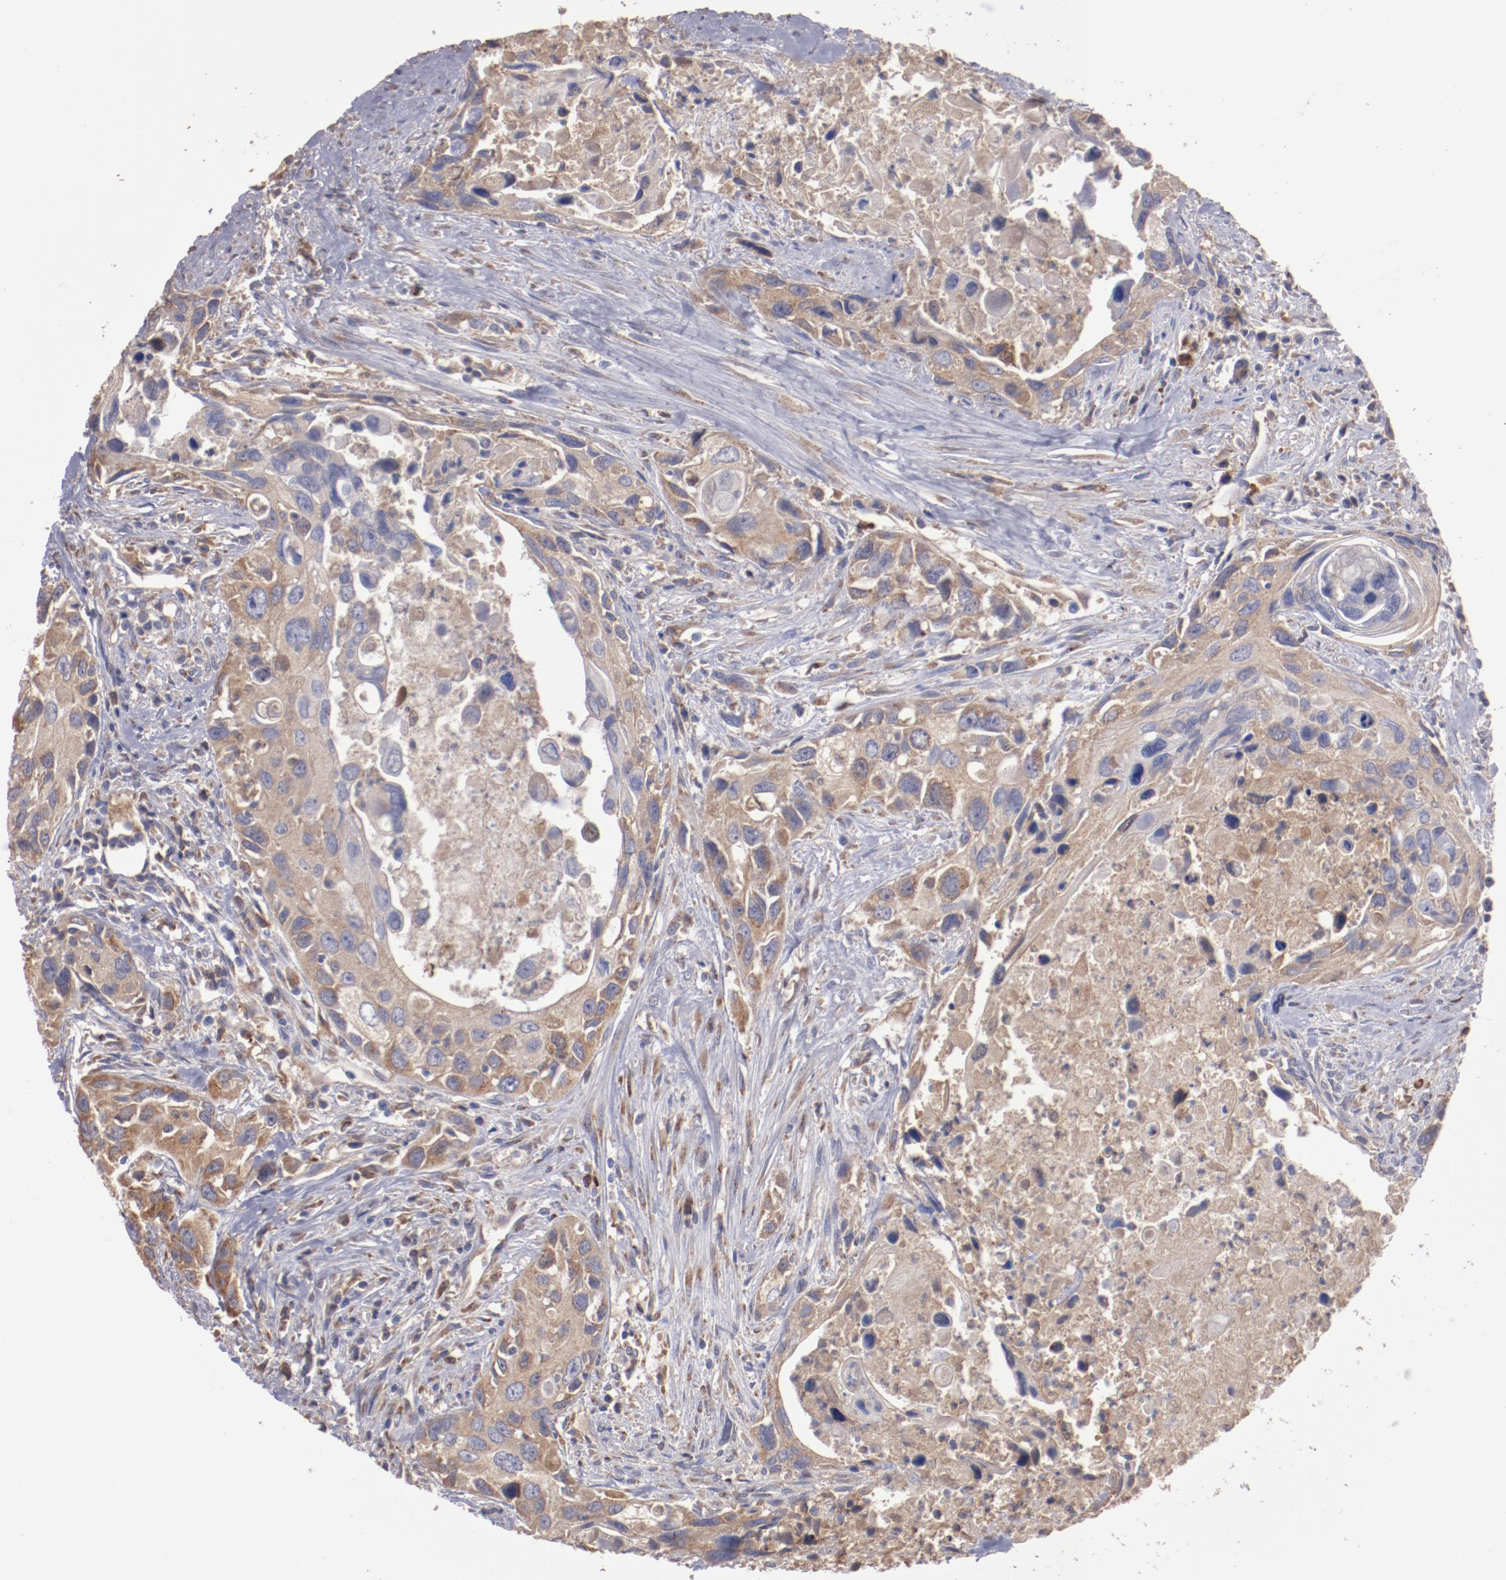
{"staining": {"intensity": "weak", "quantity": "25%-75%", "location": "cytoplasmic/membranous"}, "tissue": "urothelial cancer", "cell_type": "Tumor cells", "image_type": "cancer", "snomed": [{"axis": "morphology", "description": "Urothelial carcinoma, High grade"}, {"axis": "topography", "description": "Urinary bladder"}], "caption": "Immunohistochemistry (IHC) image of neoplastic tissue: human high-grade urothelial carcinoma stained using immunohistochemistry reveals low levels of weak protein expression localized specifically in the cytoplasmic/membranous of tumor cells, appearing as a cytoplasmic/membranous brown color.", "gene": "NFKBIE", "patient": {"sex": "male", "age": 71}}